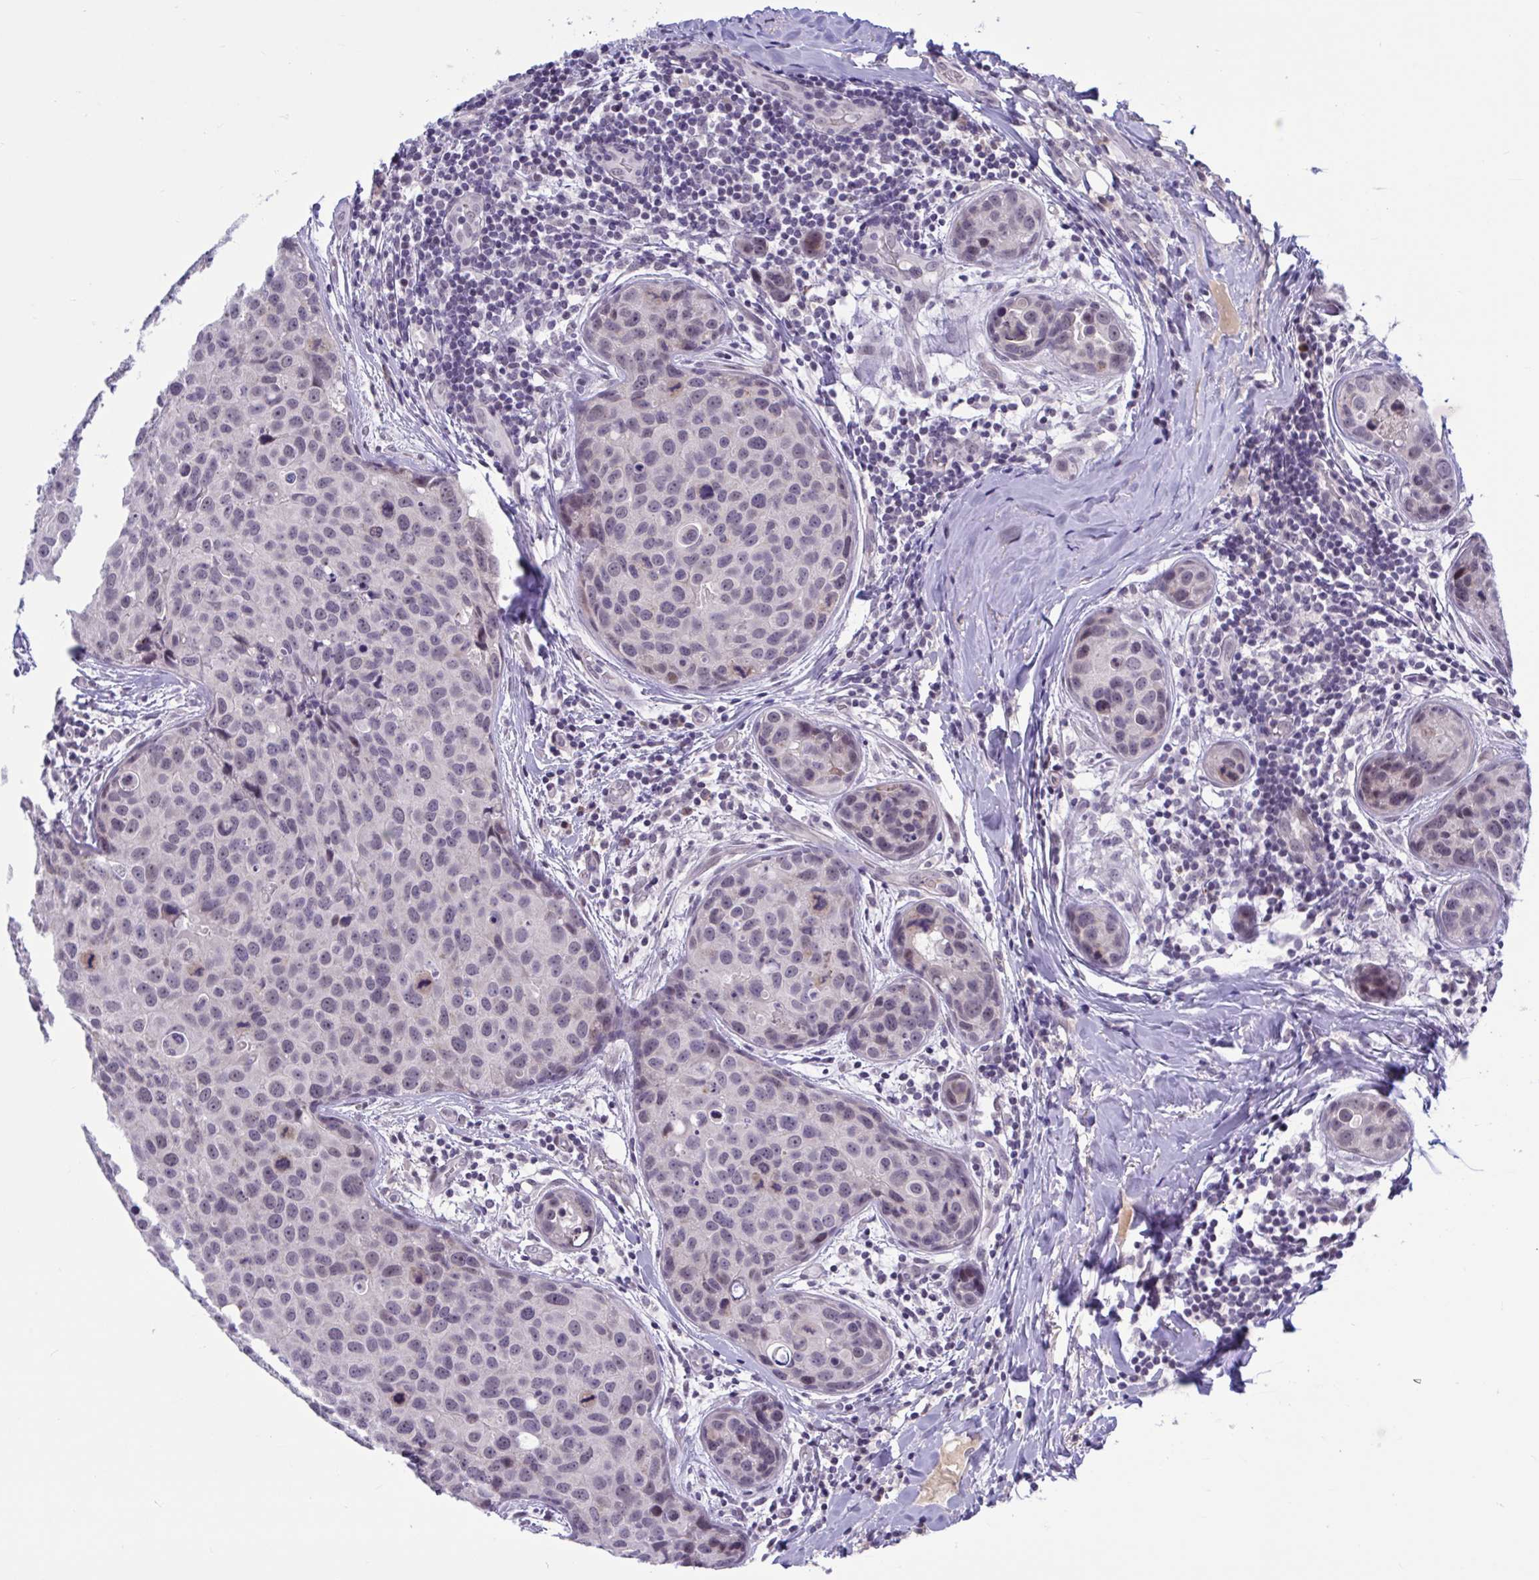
{"staining": {"intensity": "negative", "quantity": "none", "location": "none"}, "tissue": "breast cancer", "cell_type": "Tumor cells", "image_type": "cancer", "snomed": [{"axis": "morphology", "description": "Duct carcinoma"}, {"axis": "topography", "description": "Breast"}], "caption": "IHC of human breast cancer demonstrates no positivity in tumor cells.", "gene": "CNGB3", "patient": {"sex": "female", "age": 24}}